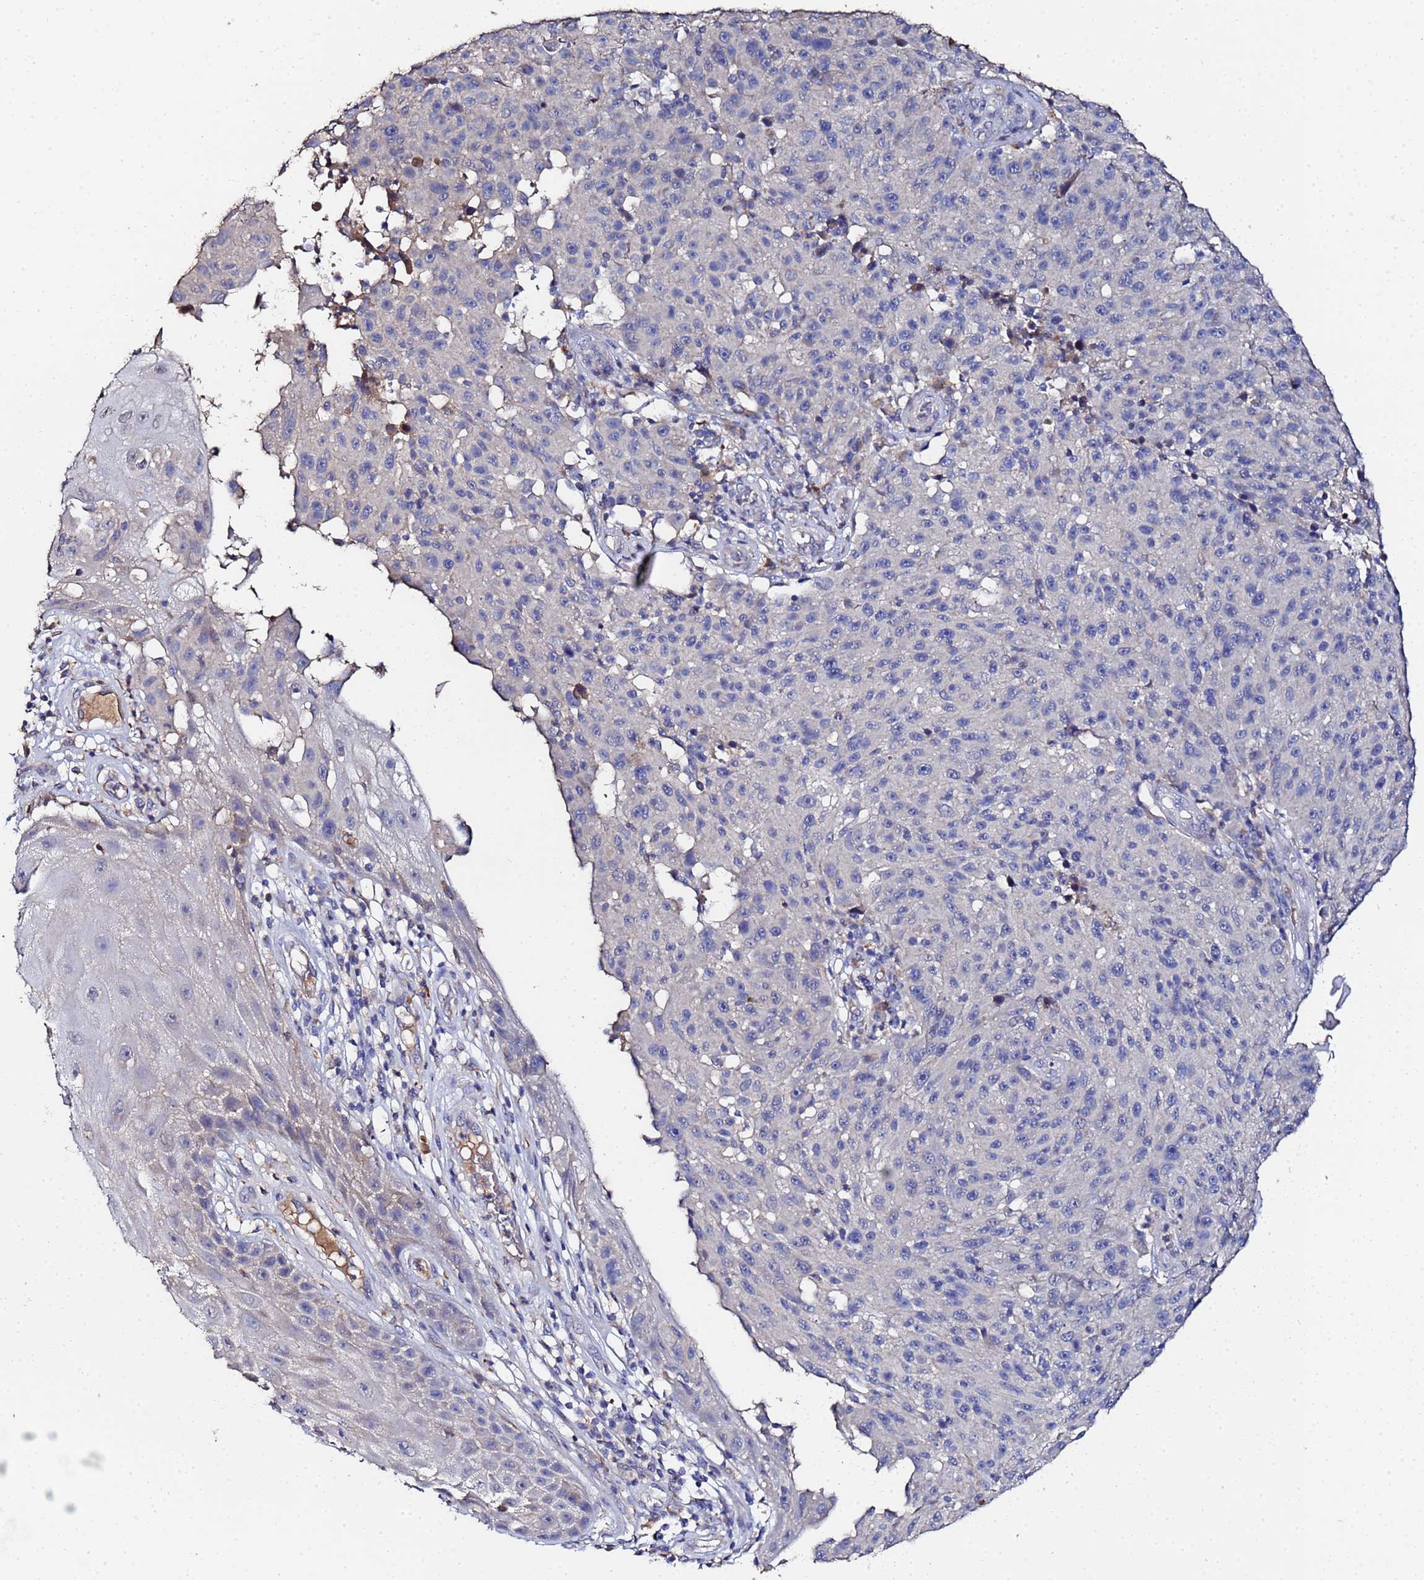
{"staining": {"intensity": "negative", "quantity": "none", "location": "none"}, "tissue": "melanoma", "cell_type": "Tumor cells", "image_type": "cancer", "snomed": [{"axis": "morphology", "description": "Malignant melanoma, NOS"}, {"axis": "topography", "description": "Skin"}], "caption": "A micrograph of malignant melanoma stained for a protein reveals no brown staining in tumor cells.", "gene": "TCP10L", "patient": {"sex": "male", "age": 53}}